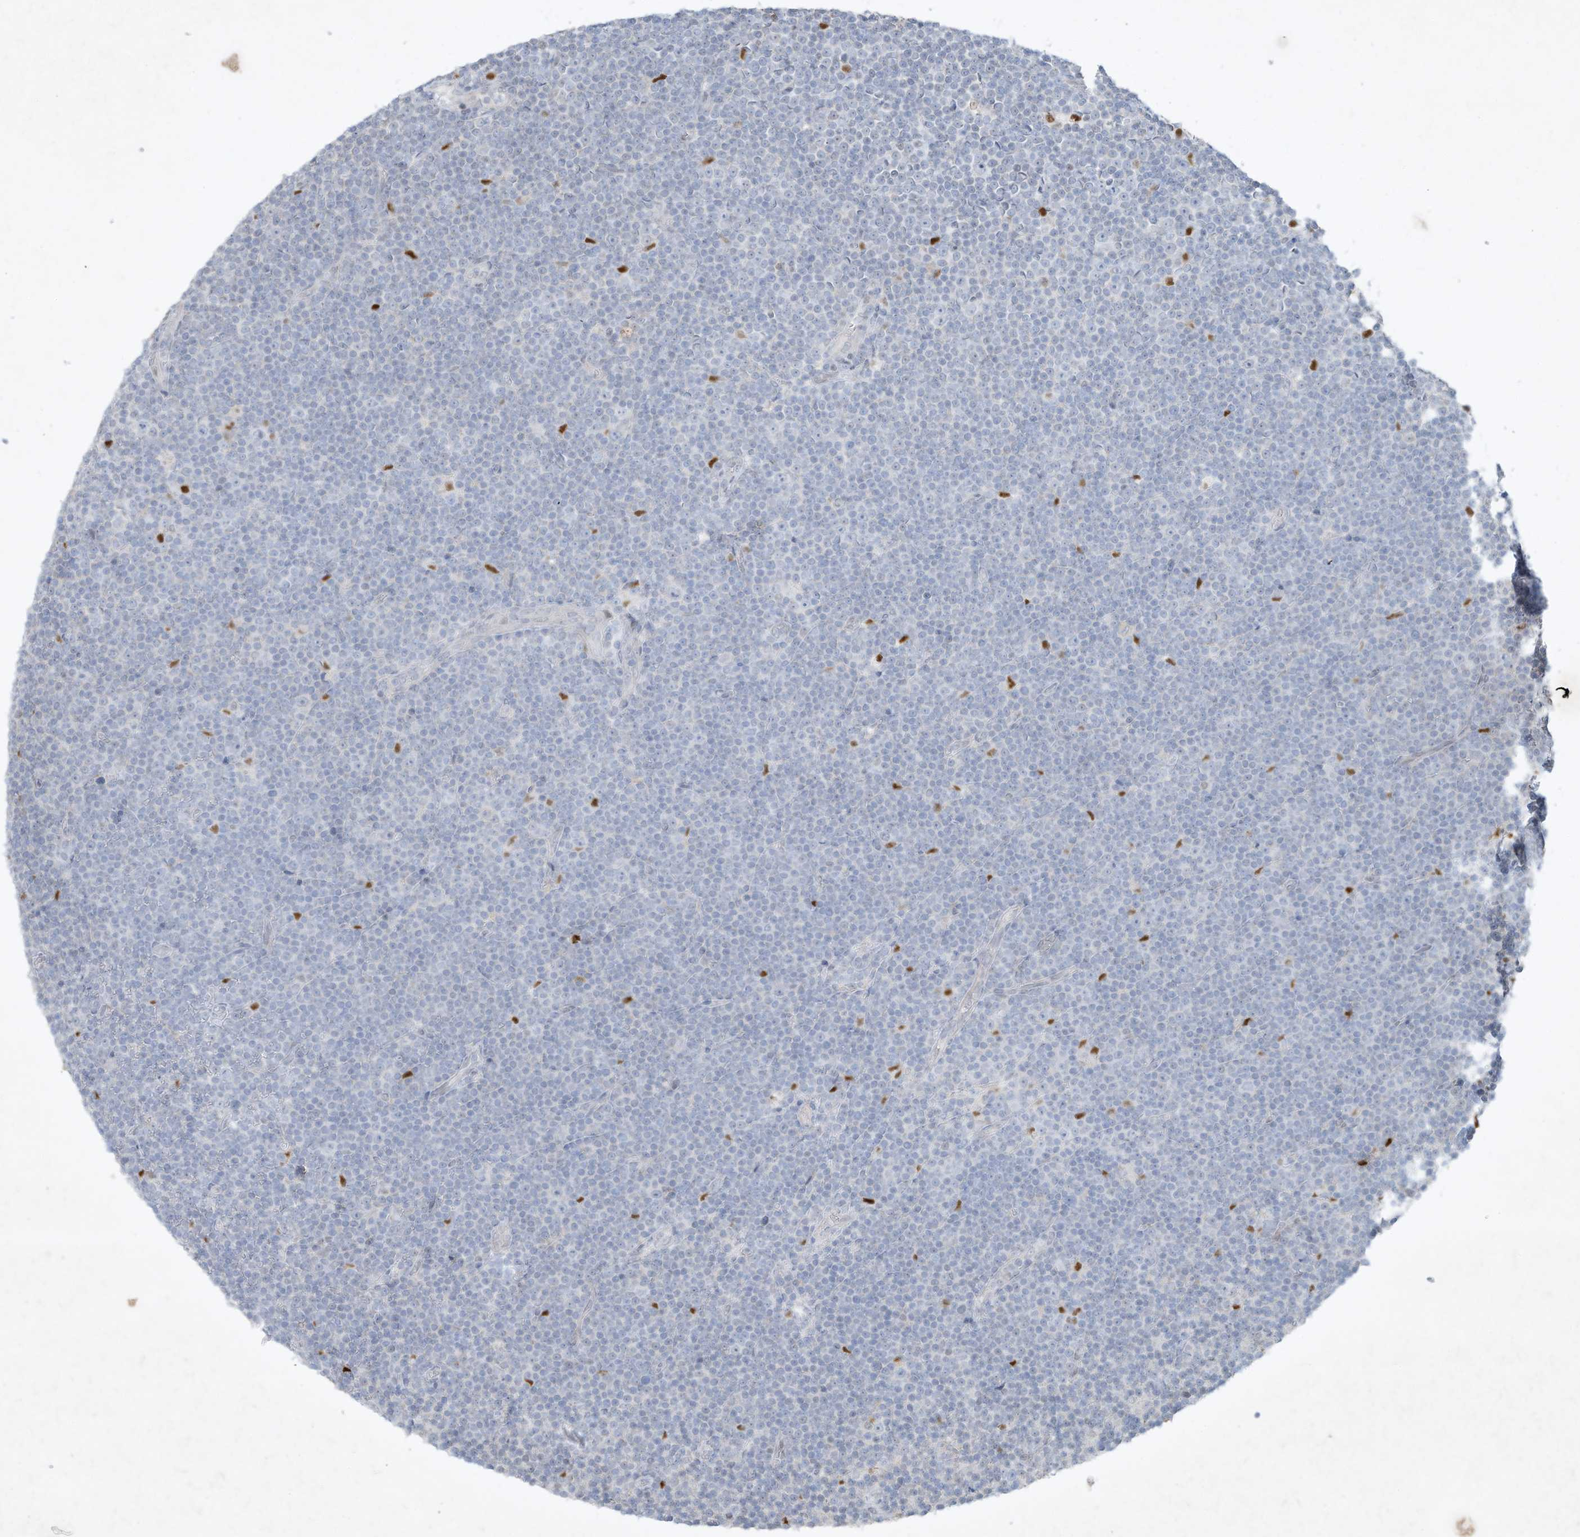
{"staining": {"intensity": "negative", "quantity": "none", "location": "none"}, "tissue": "lymphoma", "cell_type": "Tumor cells", "image_type": "cancer", "snomed": [{"axis": "morphology", "description": "Malignant lymphoma, non-Hodgkin's type, Low grade"}, {"axis": "topography", "description": "Lymph node"}], "caption": "DAB immunohistochemical staining of lymphoma reveals no significant positivity in tumor cells.", "gene": "TUBE1", "patient": {"sex": "female", "age": 67}}